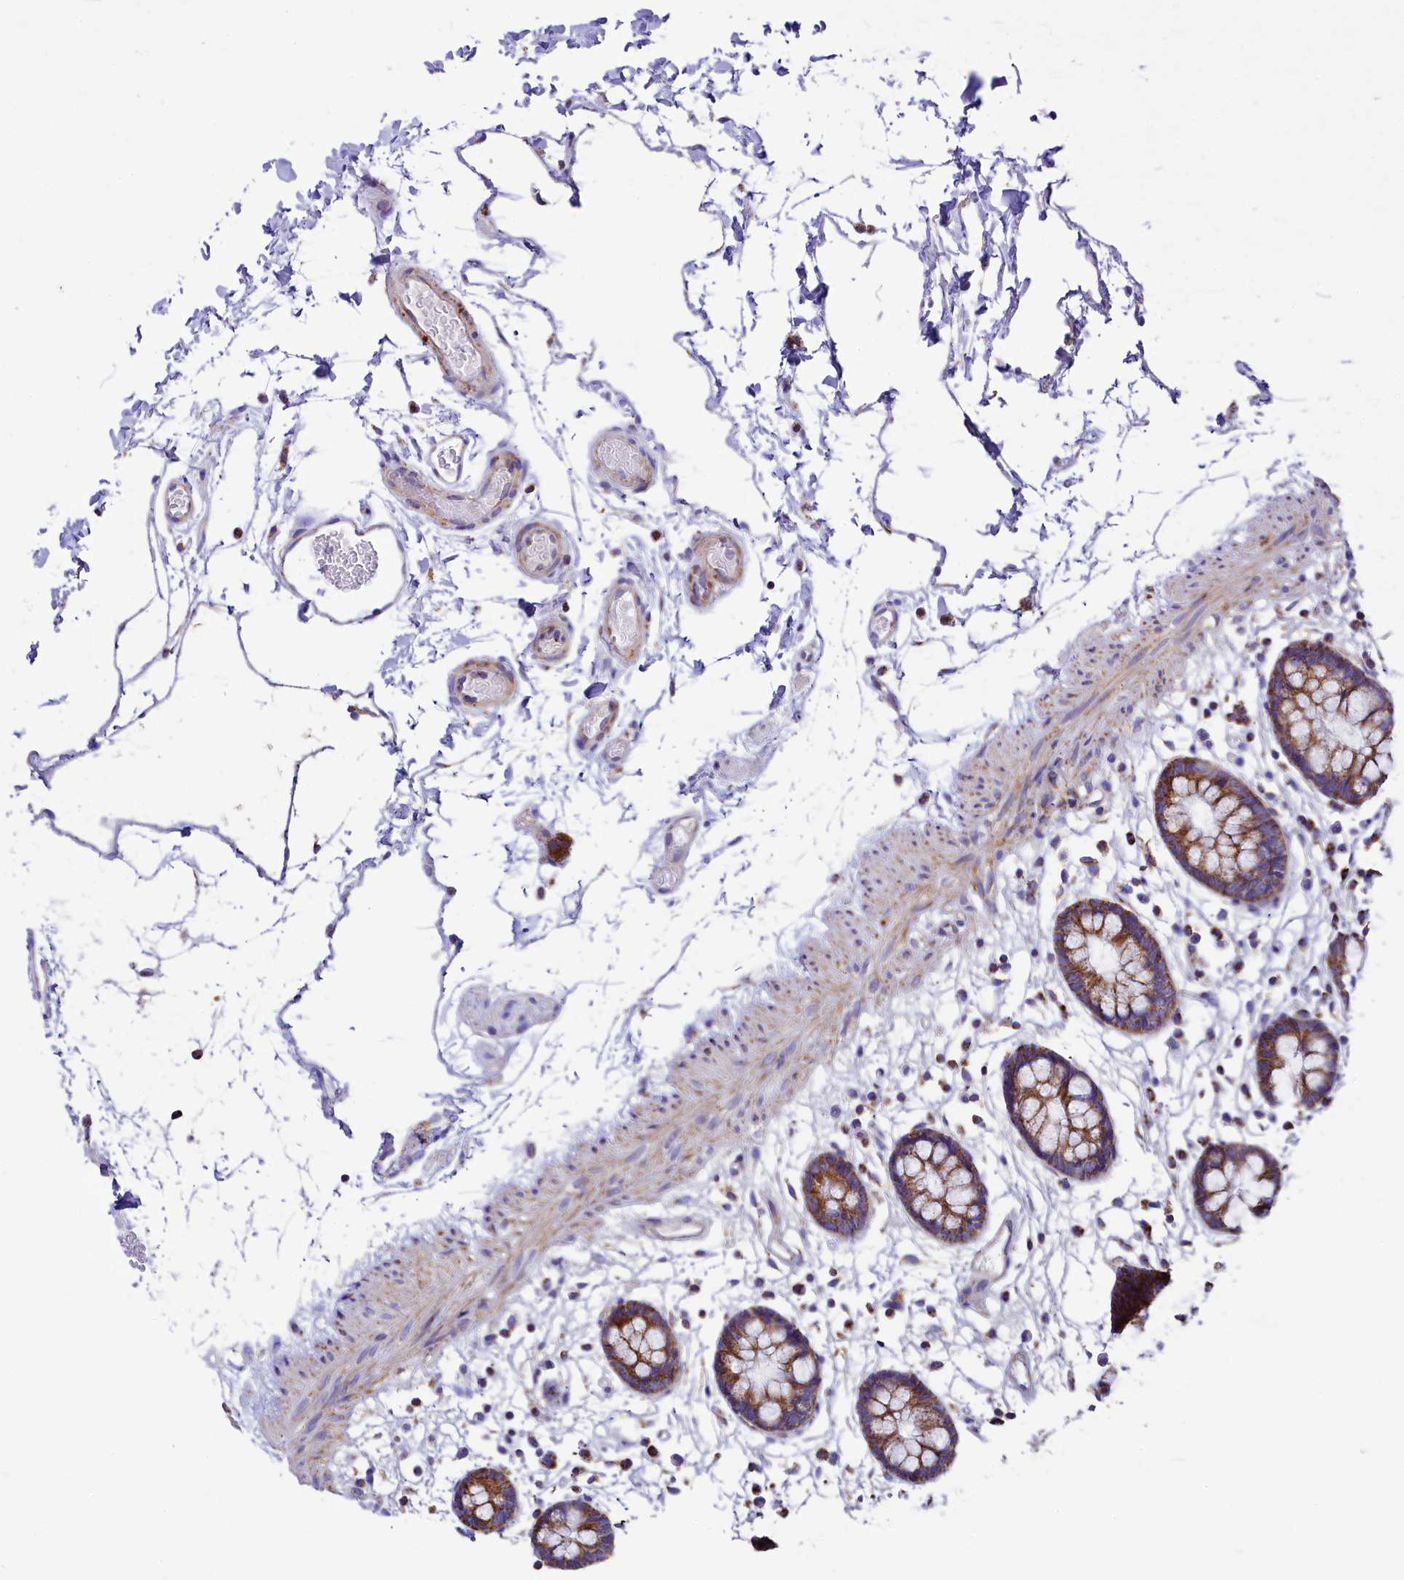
{"staining": {"intensity": "moderate", "quantity": "25%-75%", "location": "cytoplasmic/membranous"}, "tissue": "colon", "cell_type": "Endothelial cells", "image_type": "normal", "snomed": [{"axis": "morphology", "description": "Normal tissue, NOS"}, {"axis": "topography", "description": "Colon"}], "caption": "Endothelial cells display medium levels of moderate cytoplasmic/membranous expression in about 25%-75% of cells in normal human colon.", "gene": "IDH3A", "patient": {"sex": "male", "age": 56}}